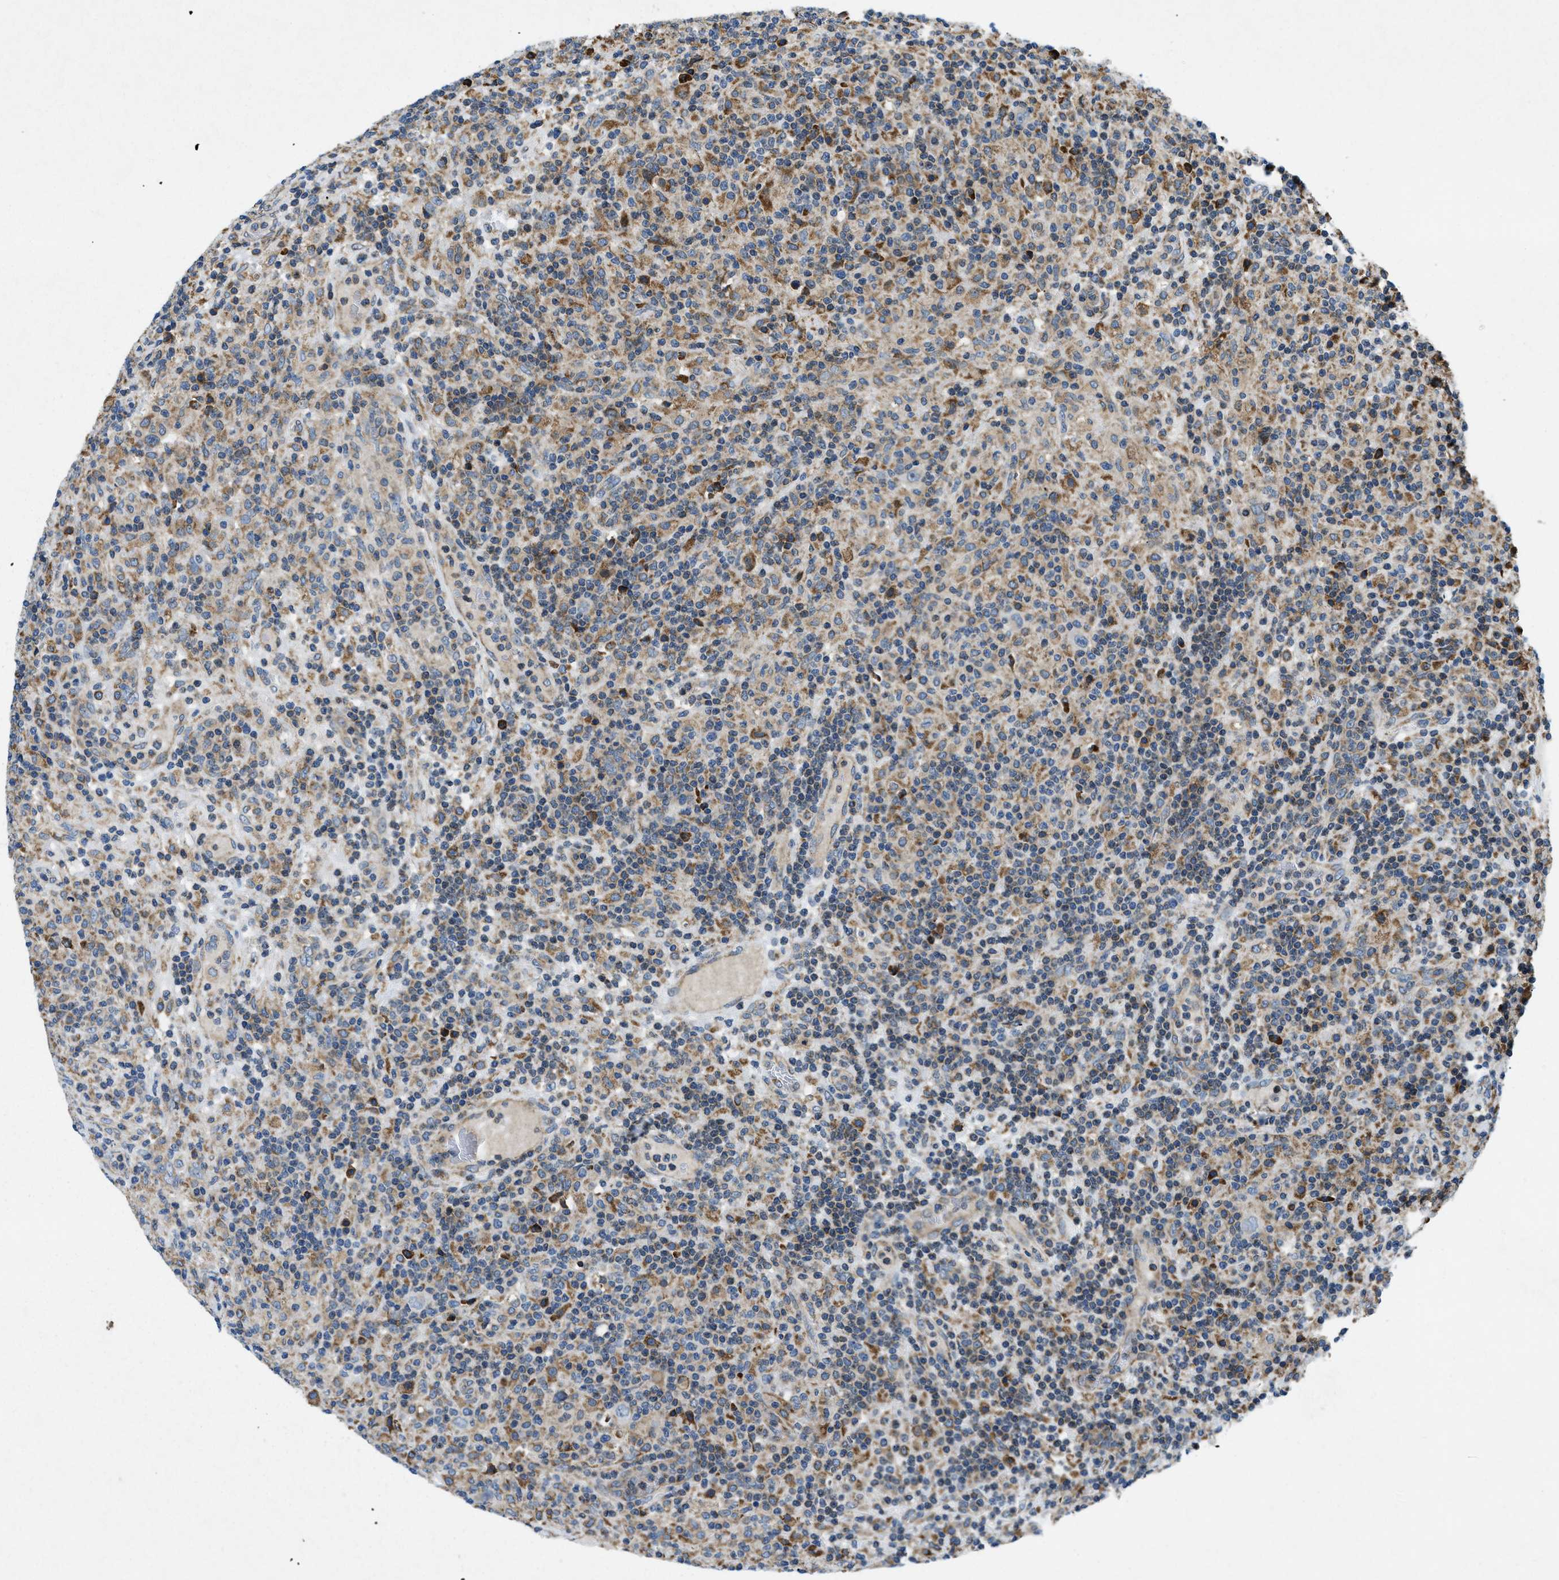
{"staining": {"intensity": "moderate", "quantity": "<25%", "location": "cytoplasmic/membranous"}, "tissue": "lymphoma", "cell_type": "Tumor cells", "image_type": "cancer", "snomed": [{"axis": "morphology", "description": "Hodgkin's disease, NOS"}, {"axis": "topography", "description": "Lymph node"}], "caption": "Immunohistochemistry (IHC) (DAB) staining of Hodgkin's disease reveals moderate cytoplasmic/membranous protein staining in about <25% of tumor cells. (brown staining indicates protein expression, while blue staining denotes nuclei).", "gene": "CSPG4", "patient": {"sex": "male", "age": 70}}